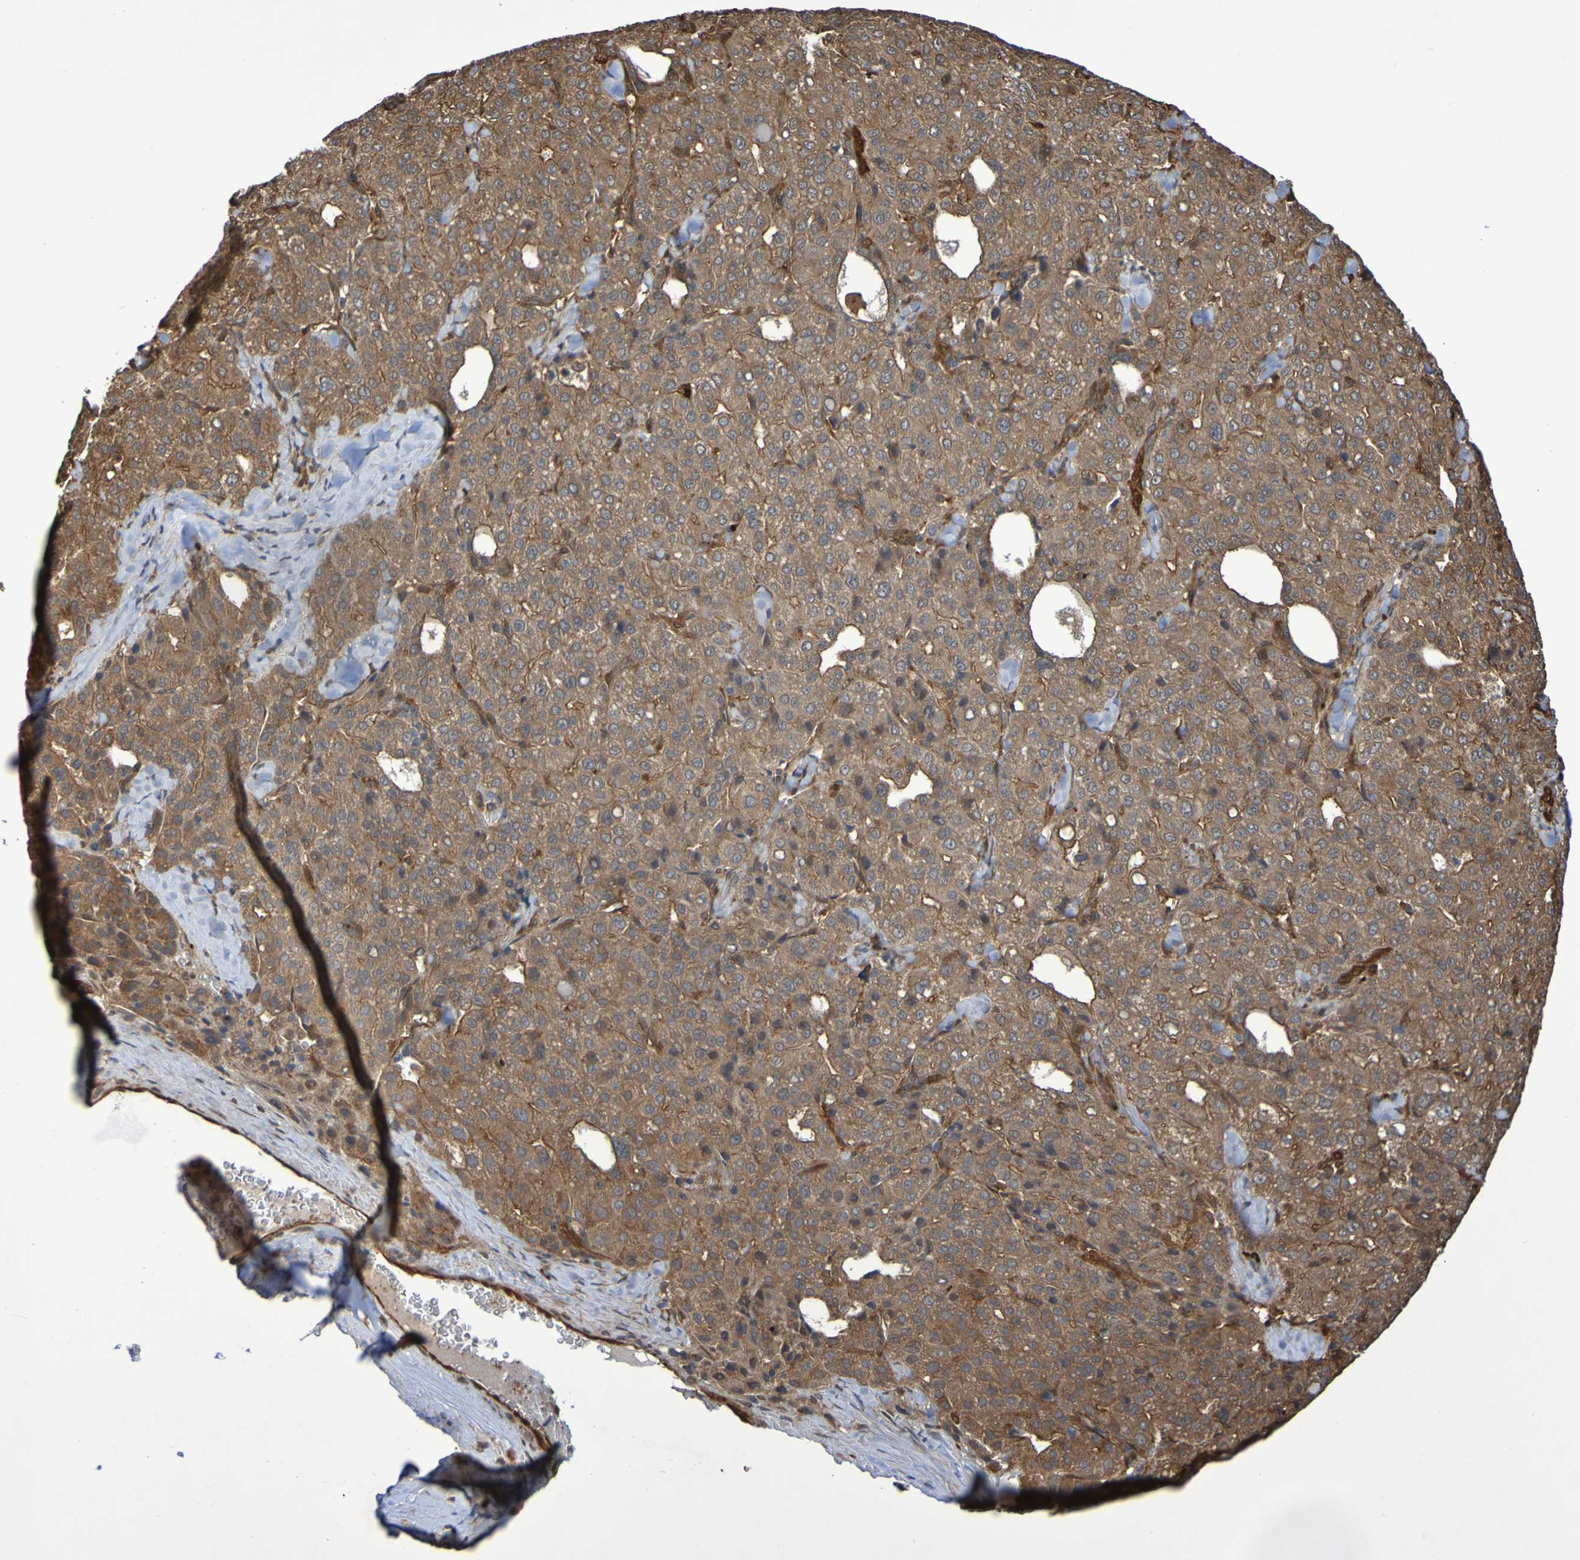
{"staining": {"intensity": "moderate", "quantity": ">75%", "location": "cytoplasmic/membranous"}, "tissue": "liver cancer", "cell_type": "Tumor cells", "image_type": "cancer", "snomed": [{"axis": "morphology", "description": "Carcinoma, Hepatocellular, NOS"}, {"axis": "topography", "description": "Liver"}], "caption": "The micrograph exhibits immunohistochemical staining of liver hepatocellular carcinoma. There is moderate cytoplasmic/membranous expression is appreciated in about >75% of tumor cells. Nuclei are stained in blue.", "gene": "SERPINB6", "patient": {"sex": "male", "age": 65}}